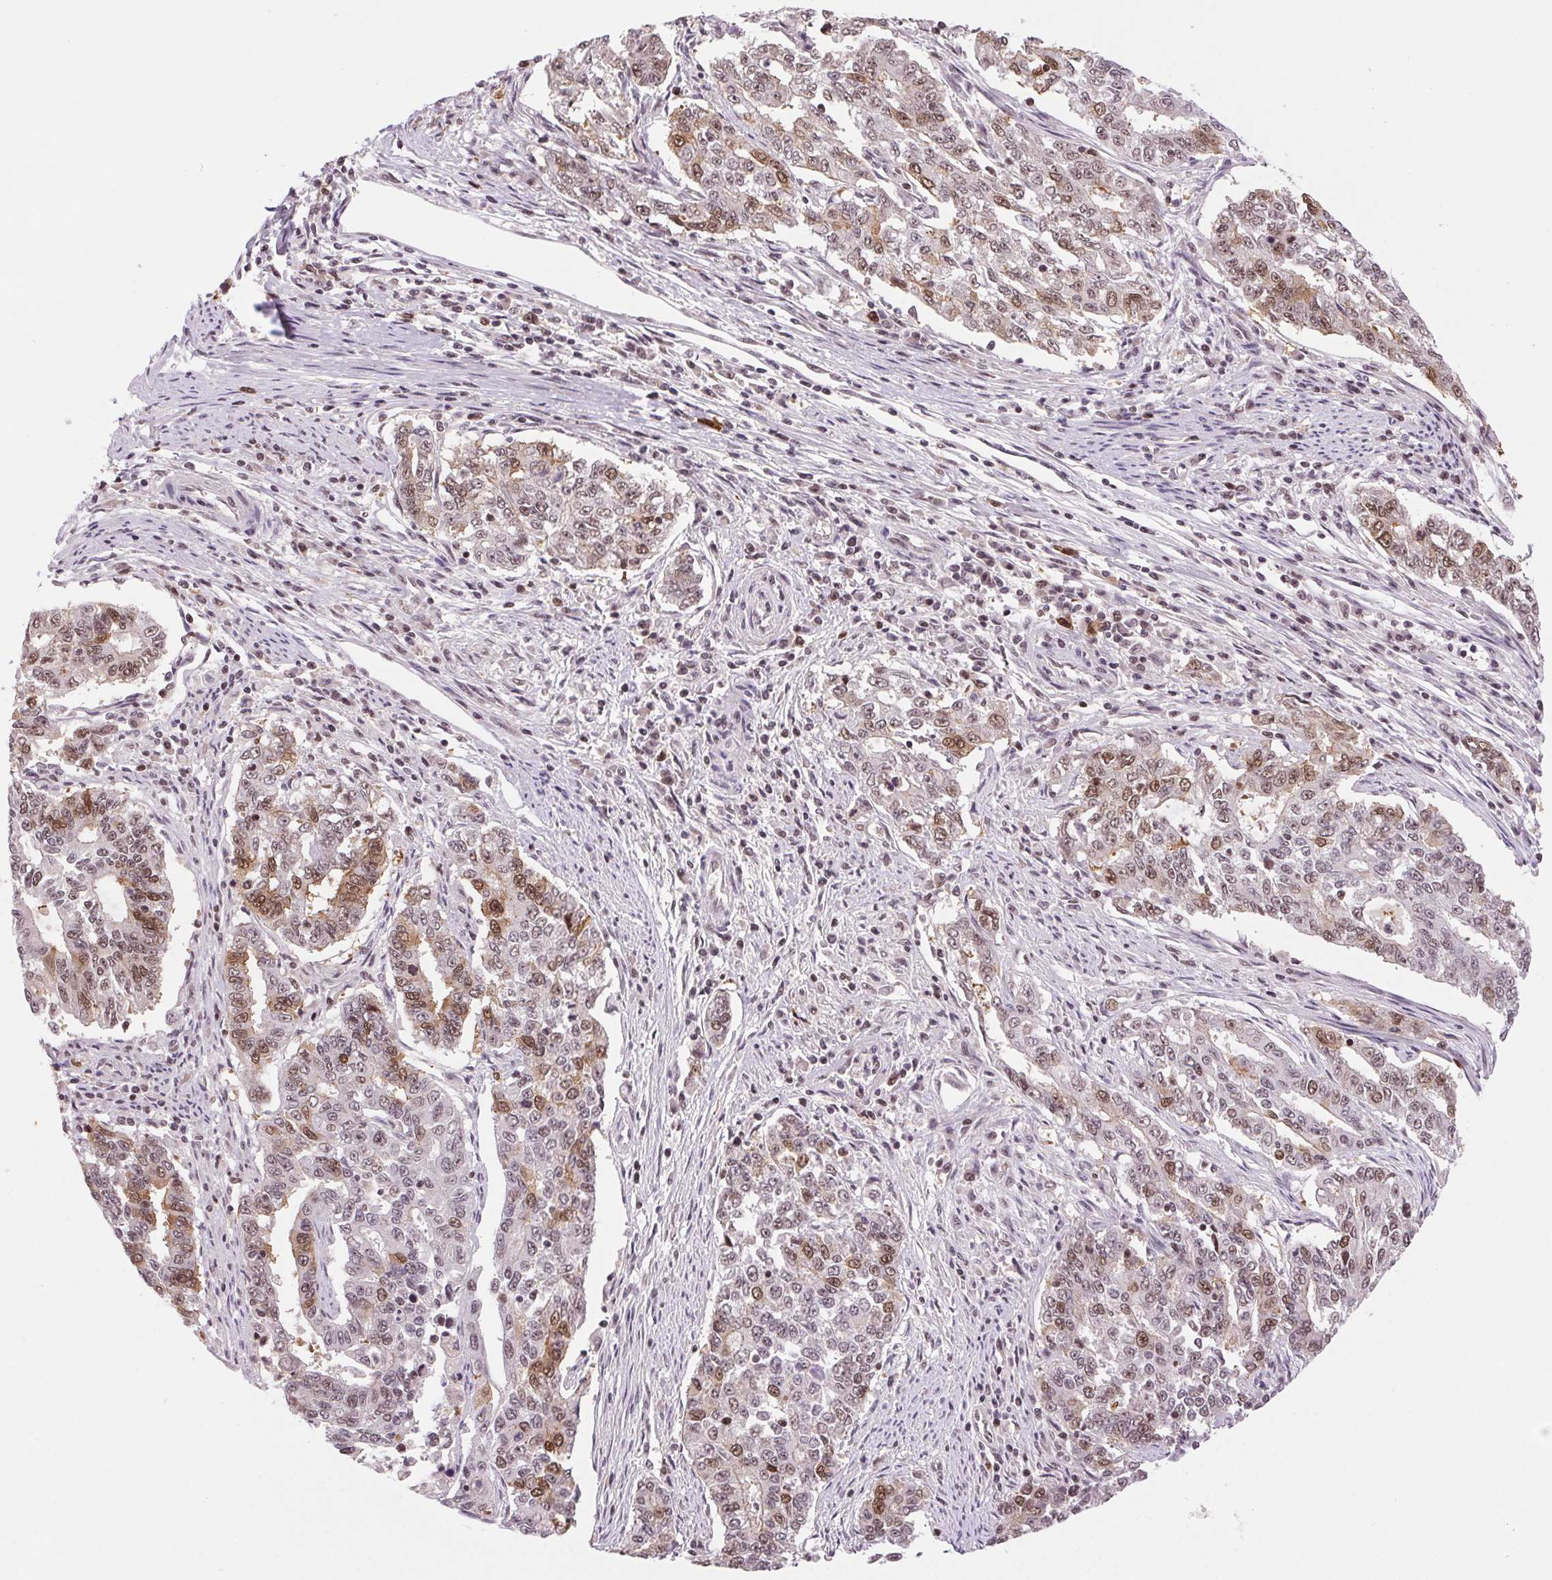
{"staining": {"intensity": "moderate", "quantity": "25%-75%", "location": "nuclear"}, "tissue": "endometrial cancer", "cell_type": "Tumor cells", "image_type": "cancer", "snomed": [{"axis": "morphology", "description": "Adenocarcinoma, NOS"}, {"axis": "topography", "description": "Uterus"}], "caption": "Tumor cells exhibit moderate nuclear staining in approximately 25%-75% of cells in adenocarcinoma (endometrial).", "gene": "CD2BP2", "patient": {"sex": "female", "age": 59}}